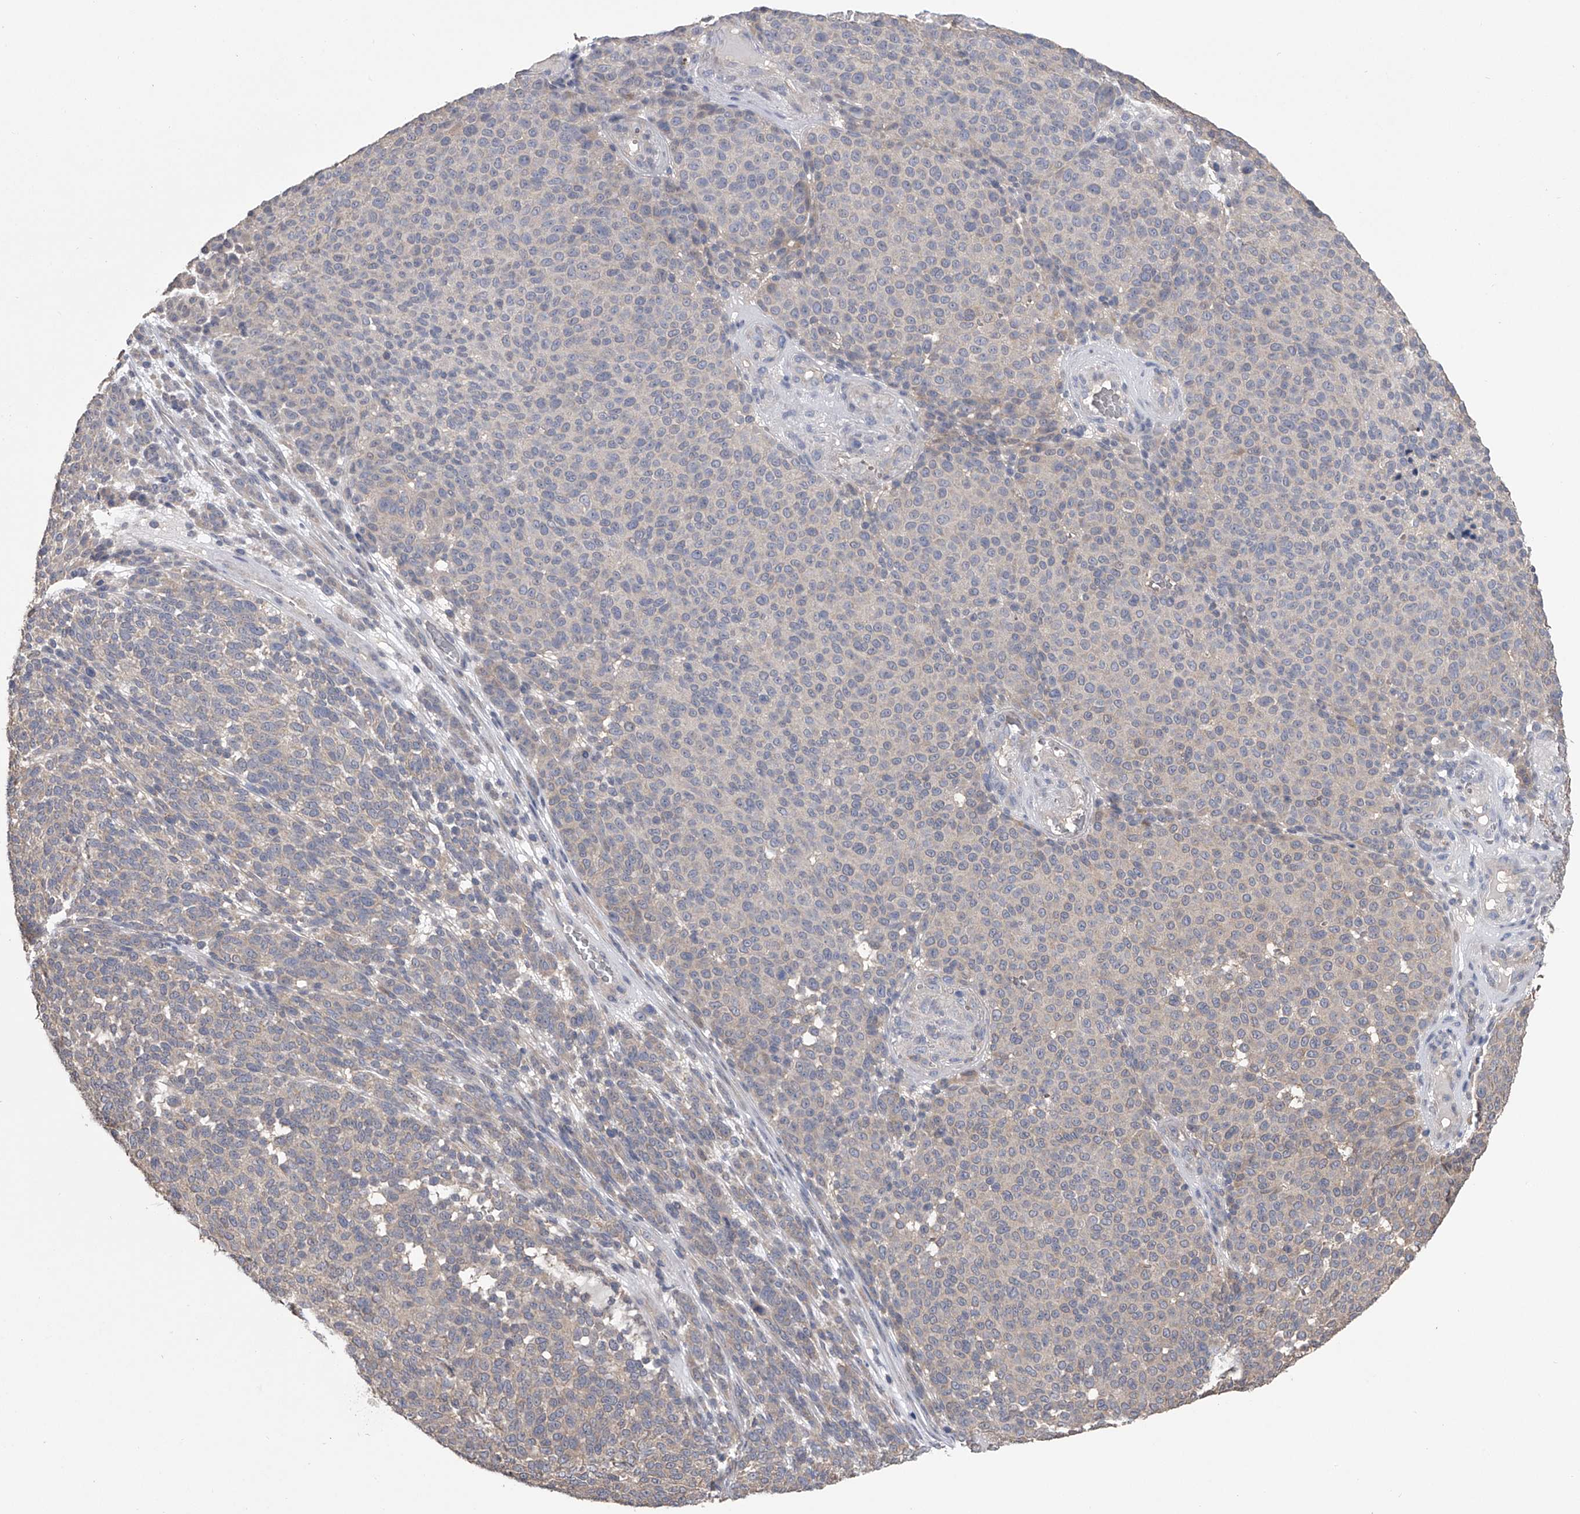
{"staining": {"intensity": "negative", "quantity": "none", "location": "none"}, "tissue": "melanoma", "cell_type": "Tumor cells", "image_type": "cancer", "snomed": [{"axis": "morphology", "description": "Malignant melanoma, NOS"}, {"axis": "topography", "description": "Skin"}], "caption": "Tumor cells are negative for protein expression in human malignant melanoma.", "gene": "ZNF343", "patient": {"sex": "male", "age": 49}}